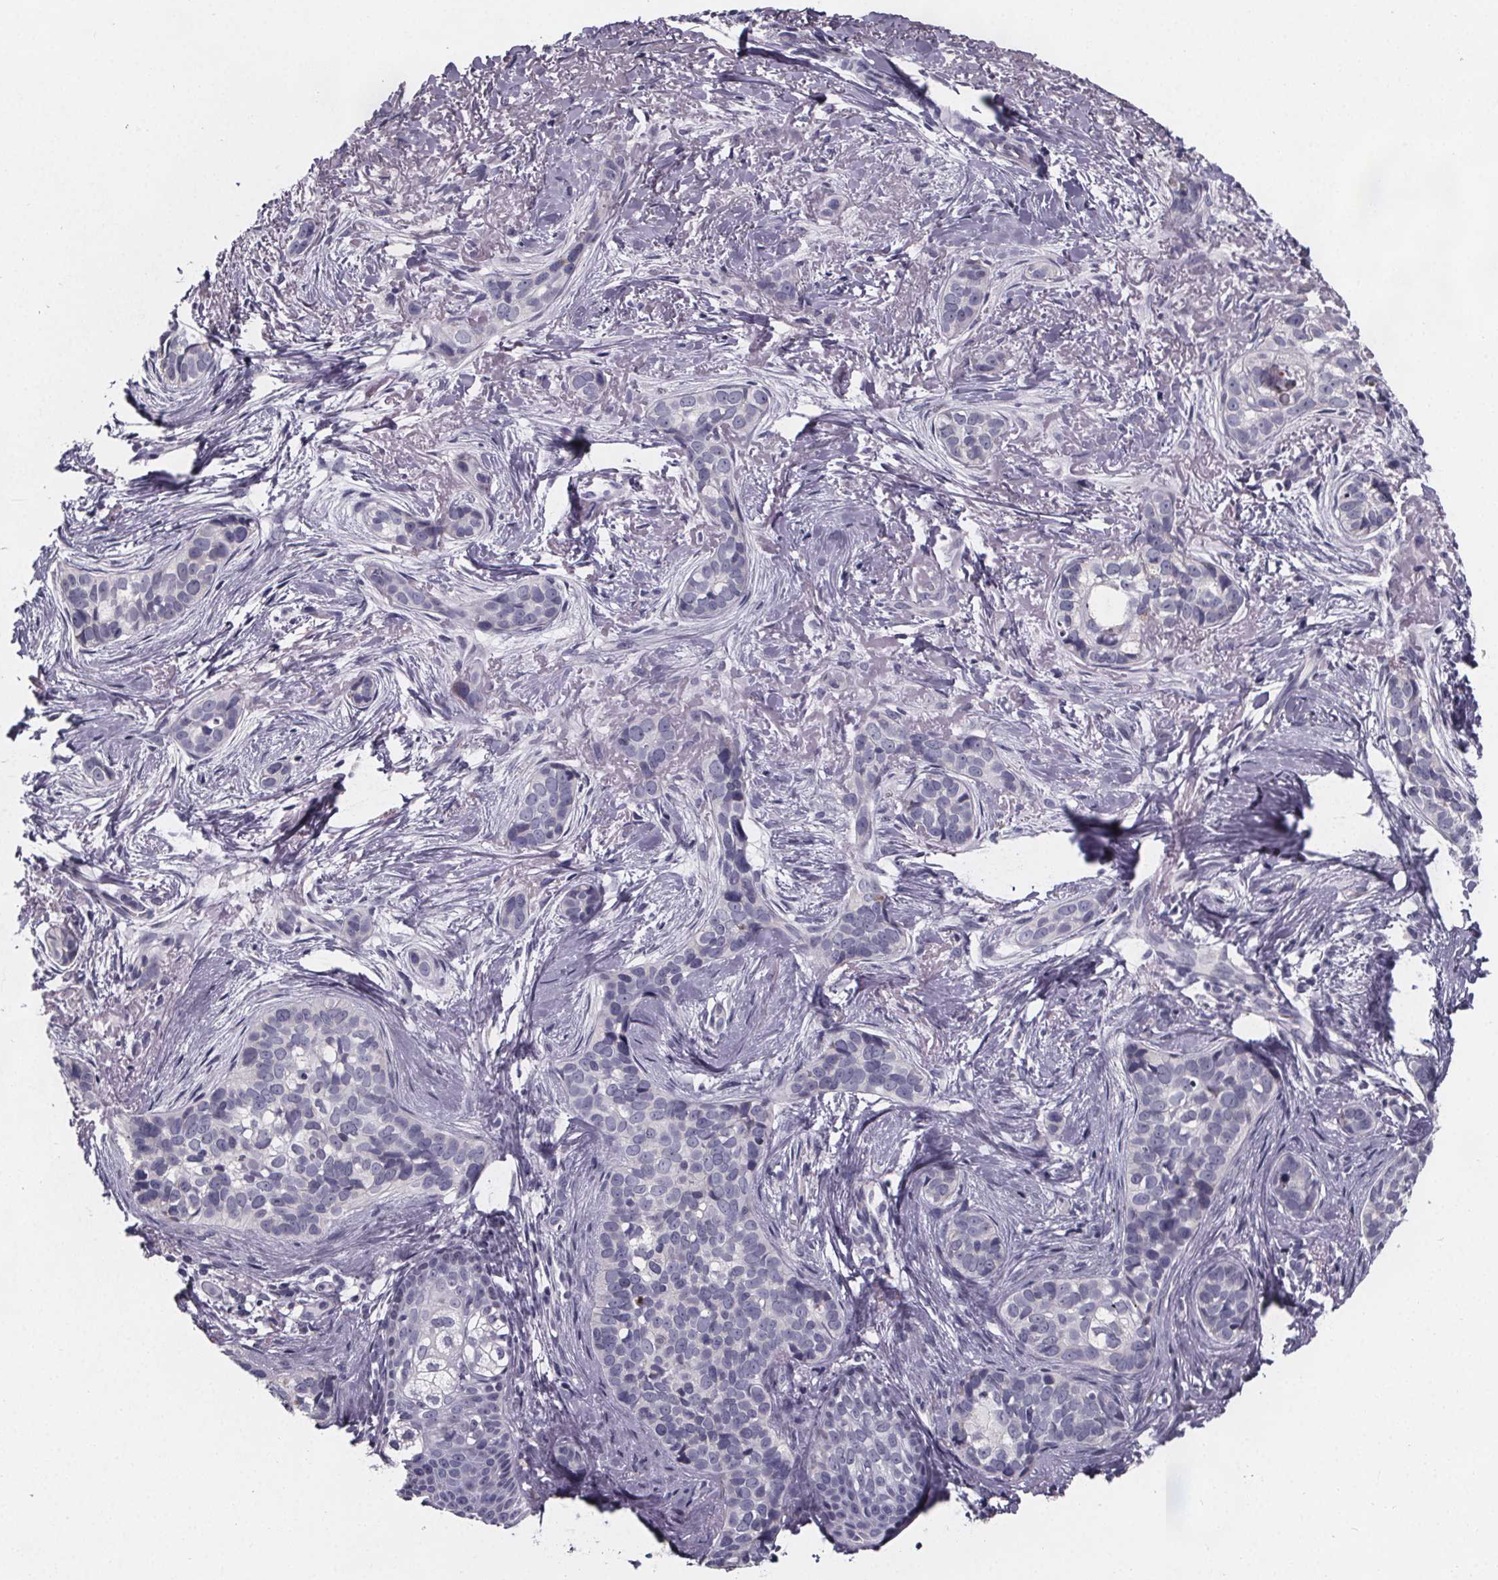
{"staining": {"intensity": "negative", "quantity": "none", "location": "none"}, "tissue": "skin cancer", "cell_type": "Tumor cells", "image_type": "cancer", "snomed": [{"axis": "morphology", "description": "Basal cell carcinoma"}, {"axis": "topography", "description": "Skin"}], "caption": "Tumor cells are negative for brown protein staining in skin cancer (basal cell carcinoma). (DAB (3,3'-diaminobenzidine) IHC with hematoxylin counter stain).", "gene": "PAH", "patient": {"sex": "male", "age": 87}}